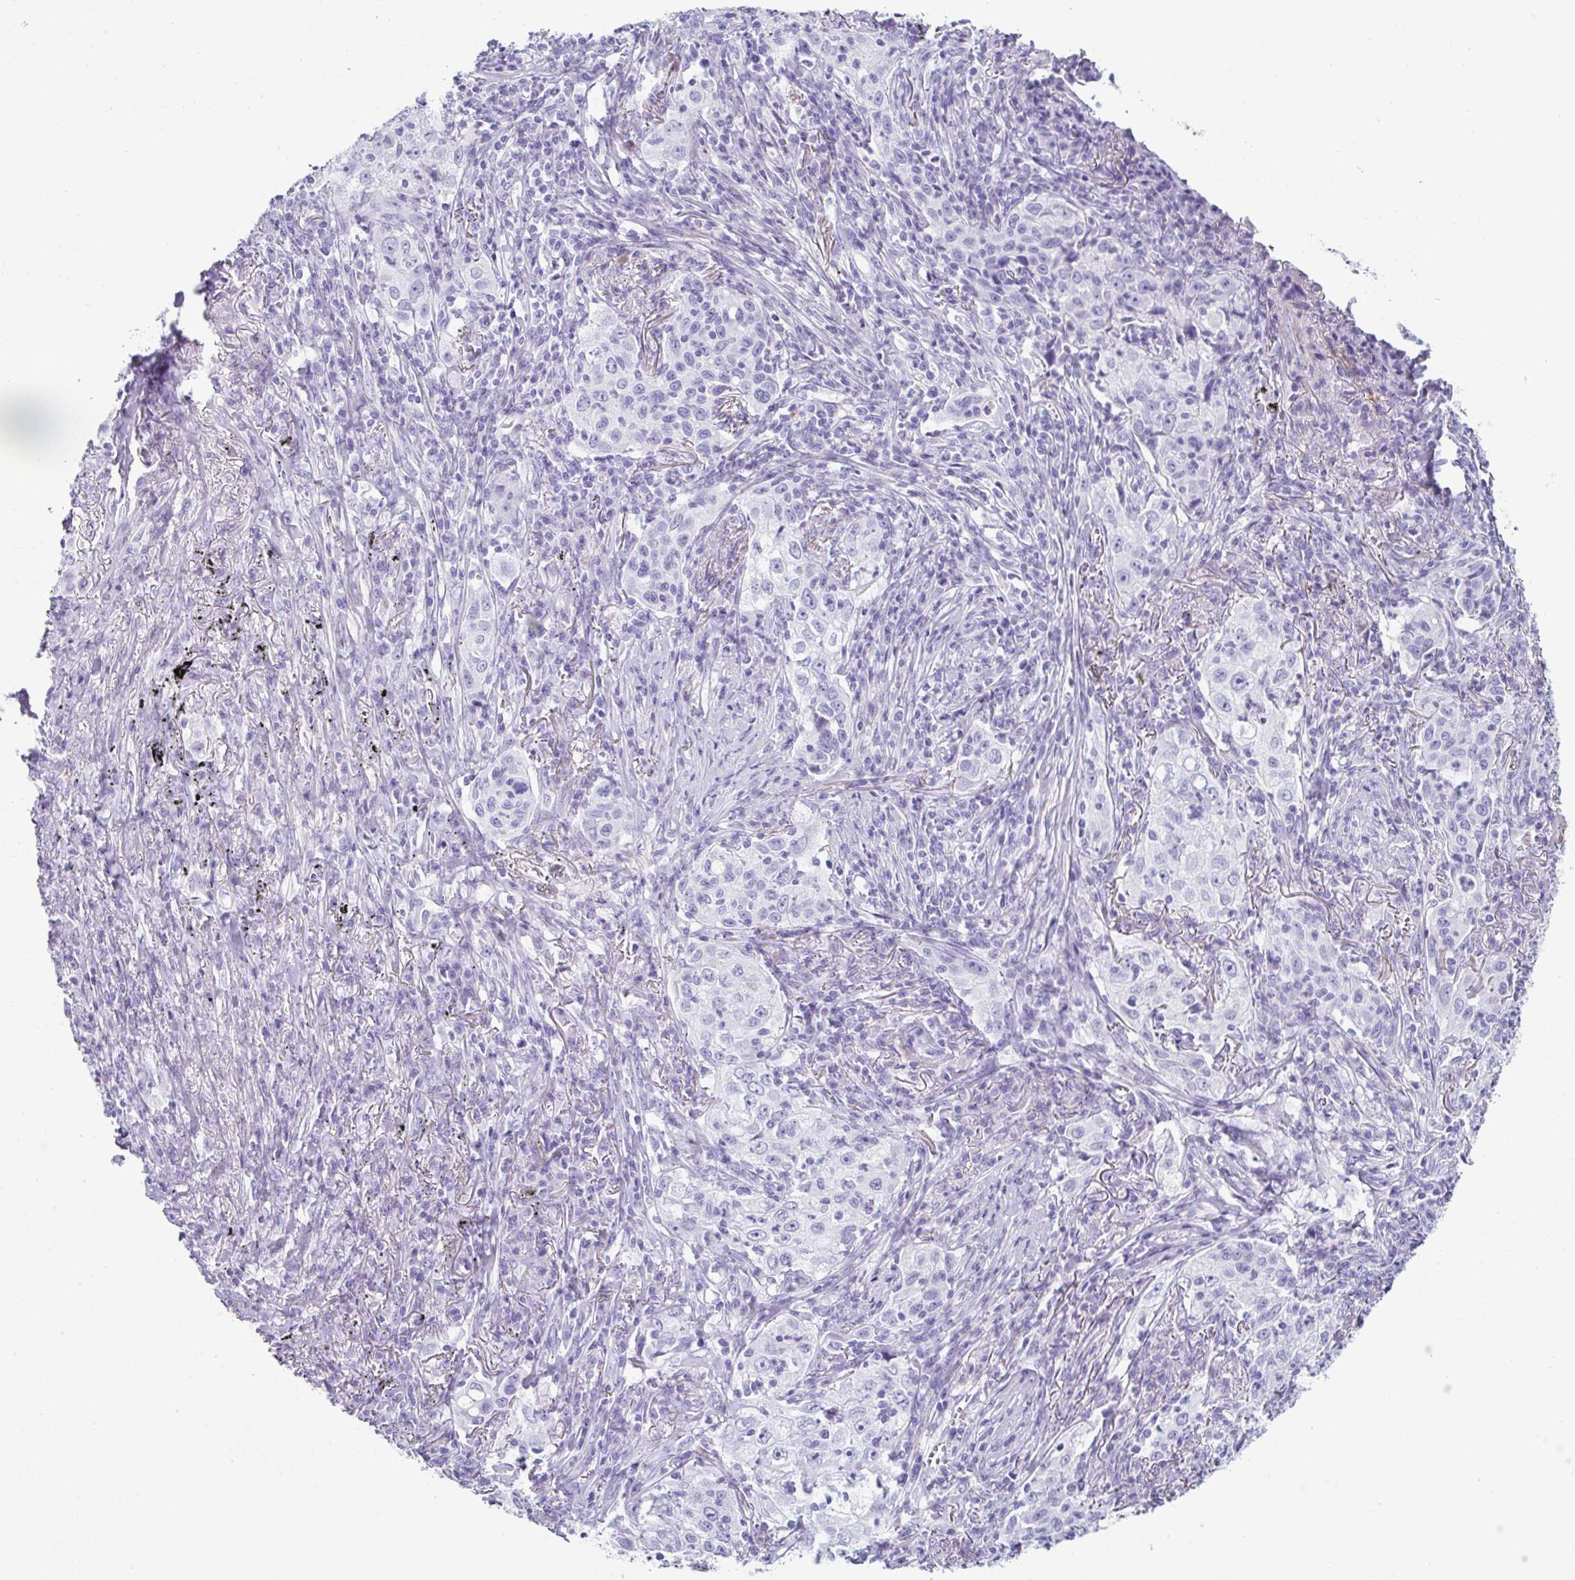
{"staining": {"intensity": "negative", "quantity": "none", "location": "none"}, "tissue": "lung cancer", "cell_type": "Tumor cells", "image_type": "cancer", "snomed": [{"axis": "morphology", "description": "Squamous cell carcinoma, NOS"}, {"axis": "topography", "description": "Lung"}], "caption": "Human lung cancer (squamous cell carcinoma) stained for a protein using IHC demonstrates no expression in tumor cells.", "gene": "CREG2", "patient": {"sex": "male", "age": 71}}